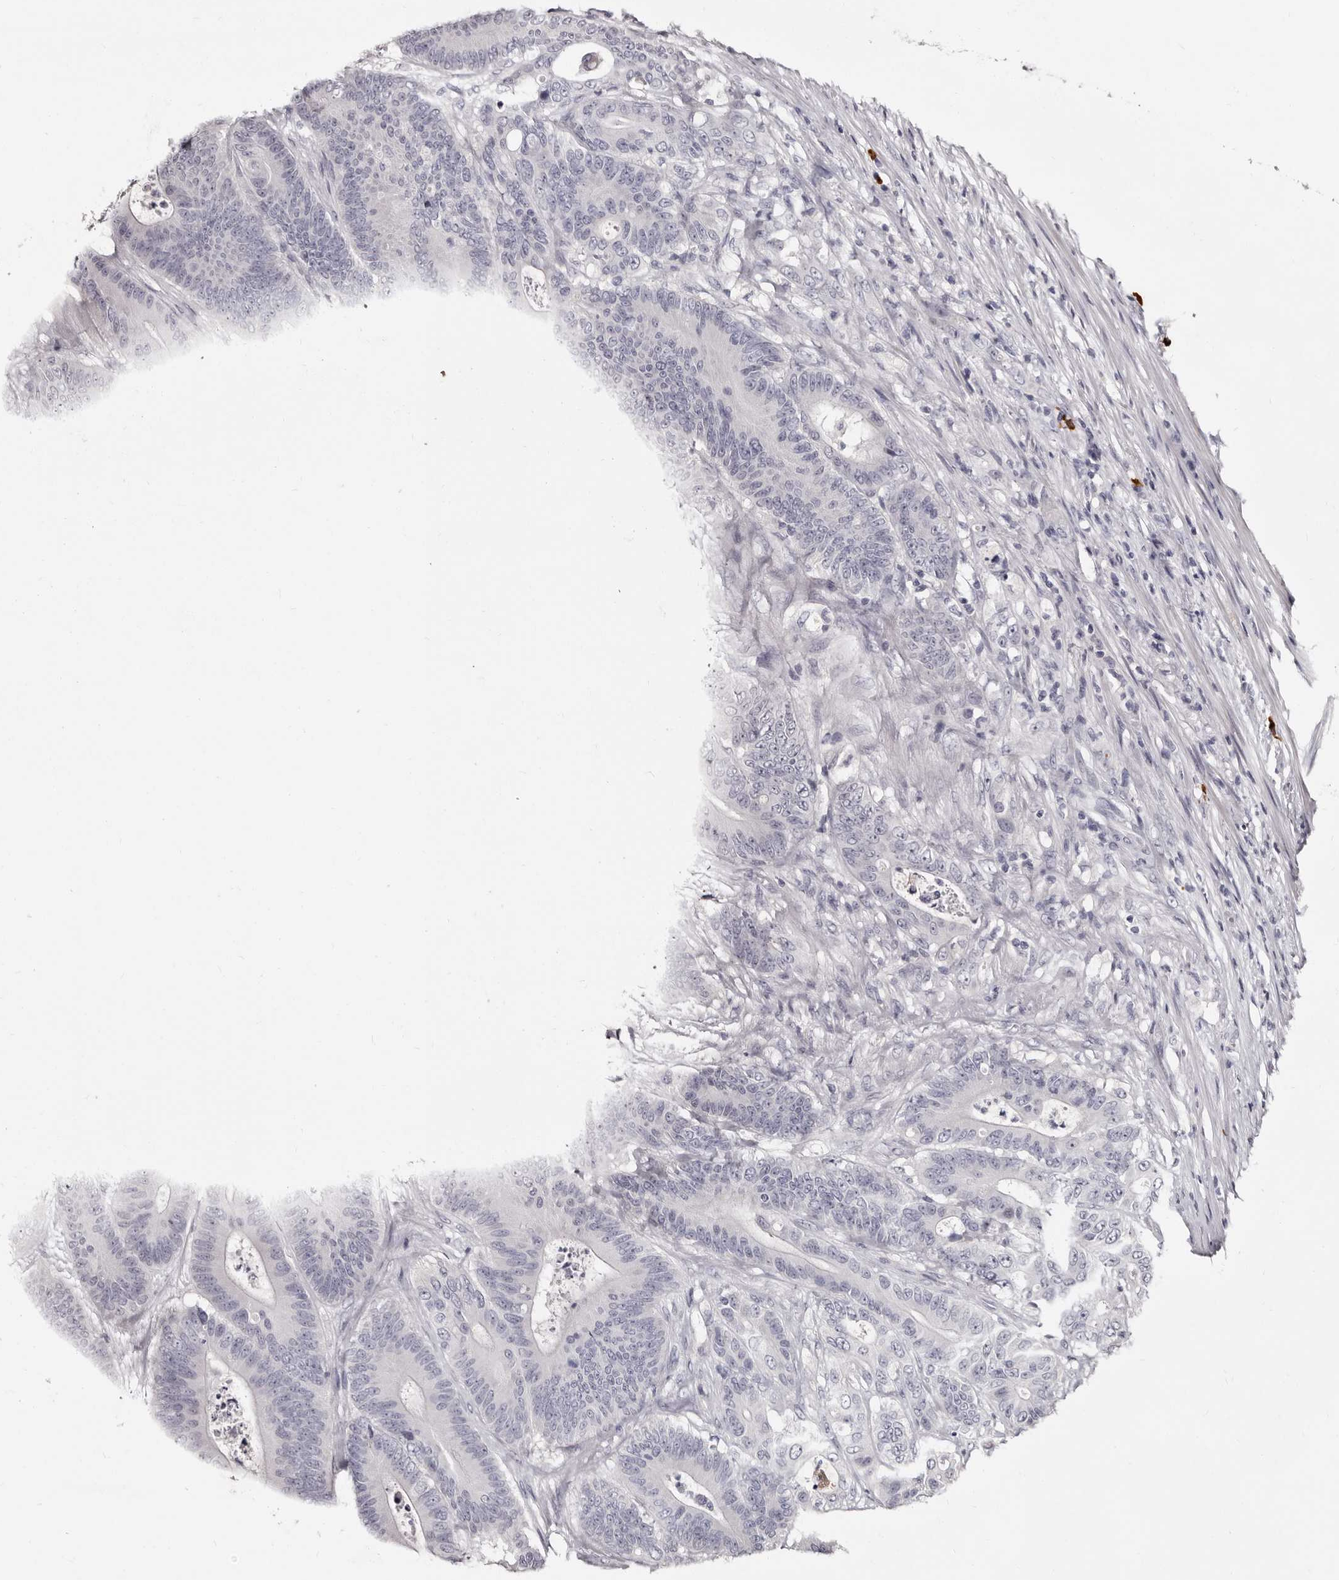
{"staining": {"intensity": "negative", "quantity": "none", "location": "none"}, "tissue": "colorectal cancer", "cell_type": "Tumor cells", "image_type": "cancer", "snomed": [{"axis": "morphology", "description": "Adenocarcinoma, NOS"}, {"axis": "topography", "description": "Colon"}], "caption": "Immunohistochemical staining of colorectal adenocarcinoma displays no significant expression in tumor cells. (Brightfield microscopy of DAB immunohistochemistry (IHC) at high magnification).", "gene": "TBC1D22B", "patient": {"sex": "male", "age": 83}}